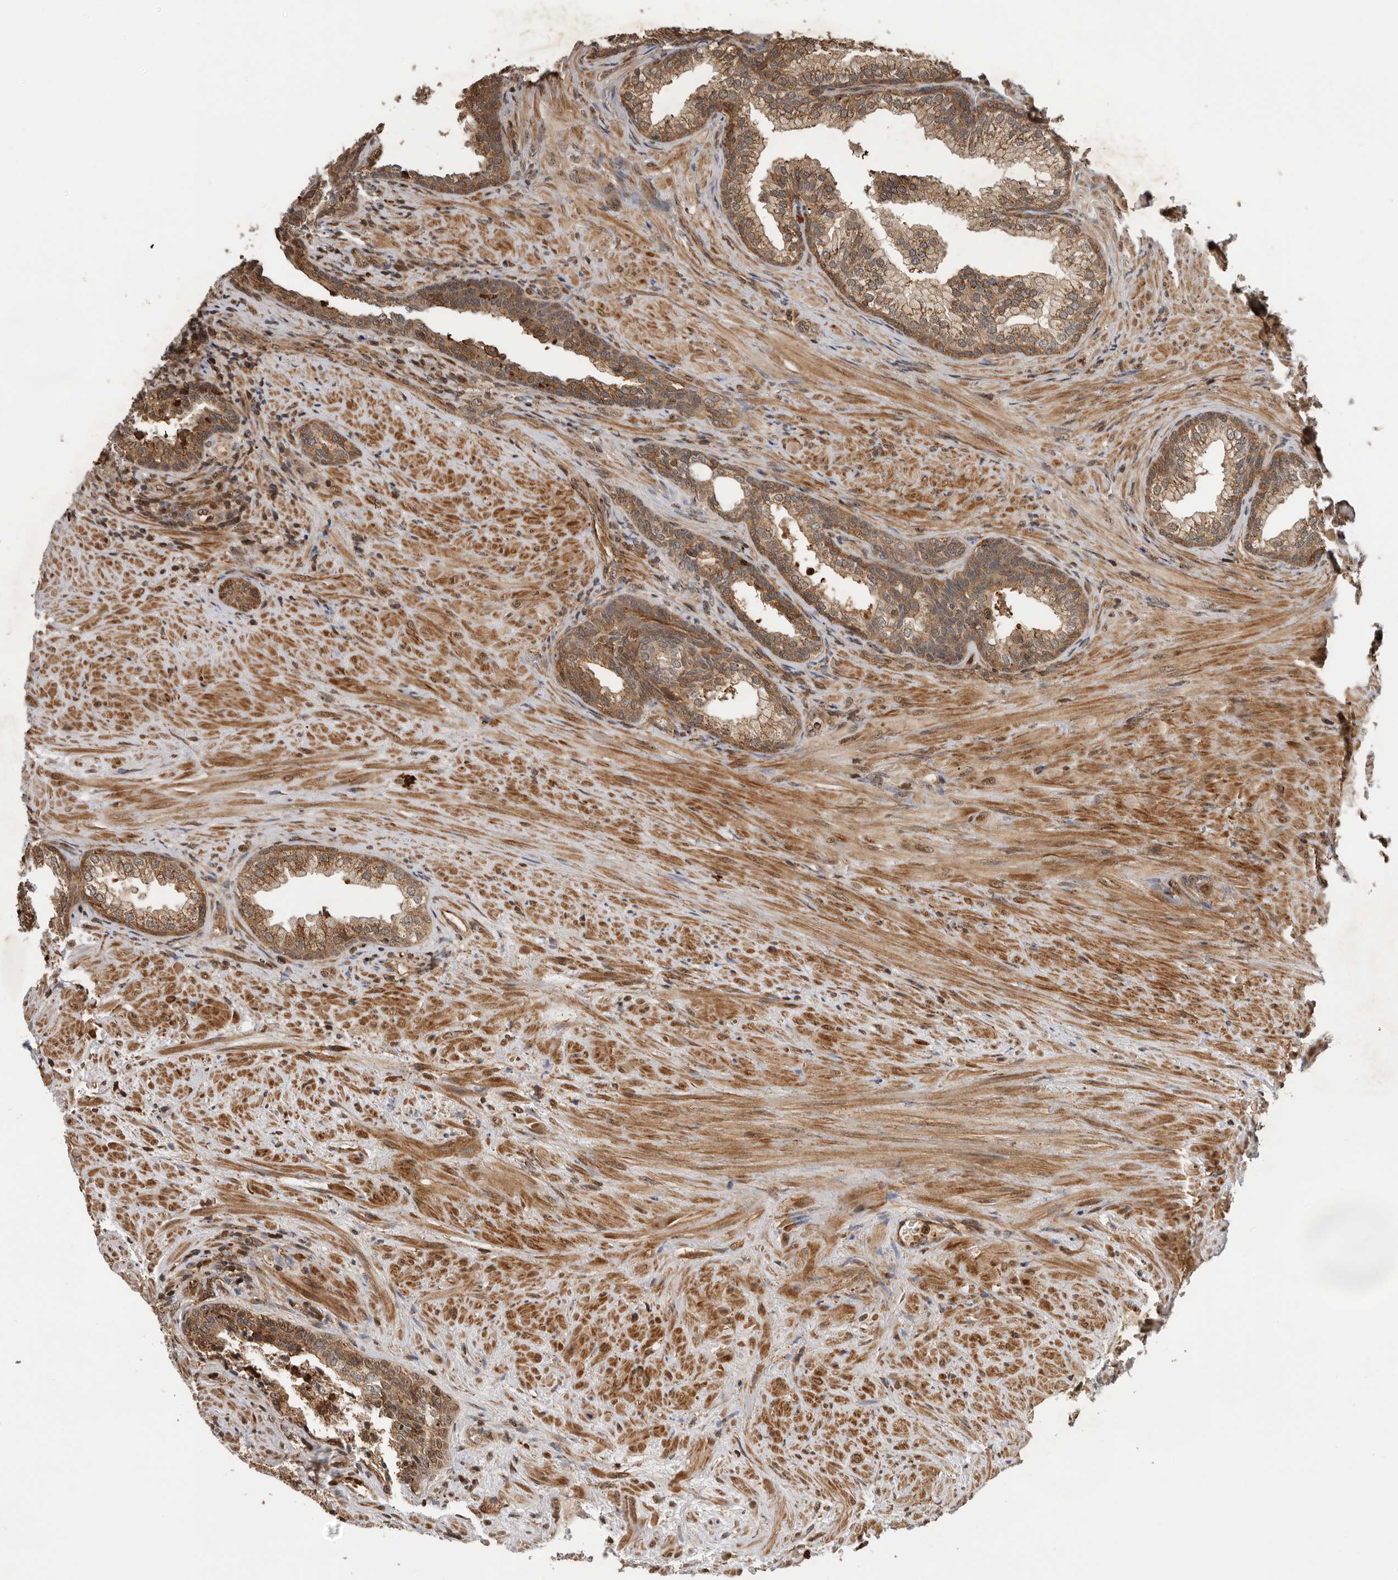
{"staining": {"intensity": "moderate", "quantity": ">75%", "location": "cytoplasmic/membranous"}, "tissue": "prostate", "cell_type": "Glandular cells", "image_type": "normal", "snomed": [{"axis": "morphology", "description": "Normal tissue, NOS"}, {"axis": "topography", "description": "Prostate"}], "caption": "An immunohistochemistry photomicrograph of benign tissue is shown. Protein staining in brown shows moderate cytoplasmic/membranous positivity in prostate within glandular cells. (IHC, brightfield microscopy, high magnification).", "gene": "RNF157", "patient": {"sex": "male", "age": 76}}